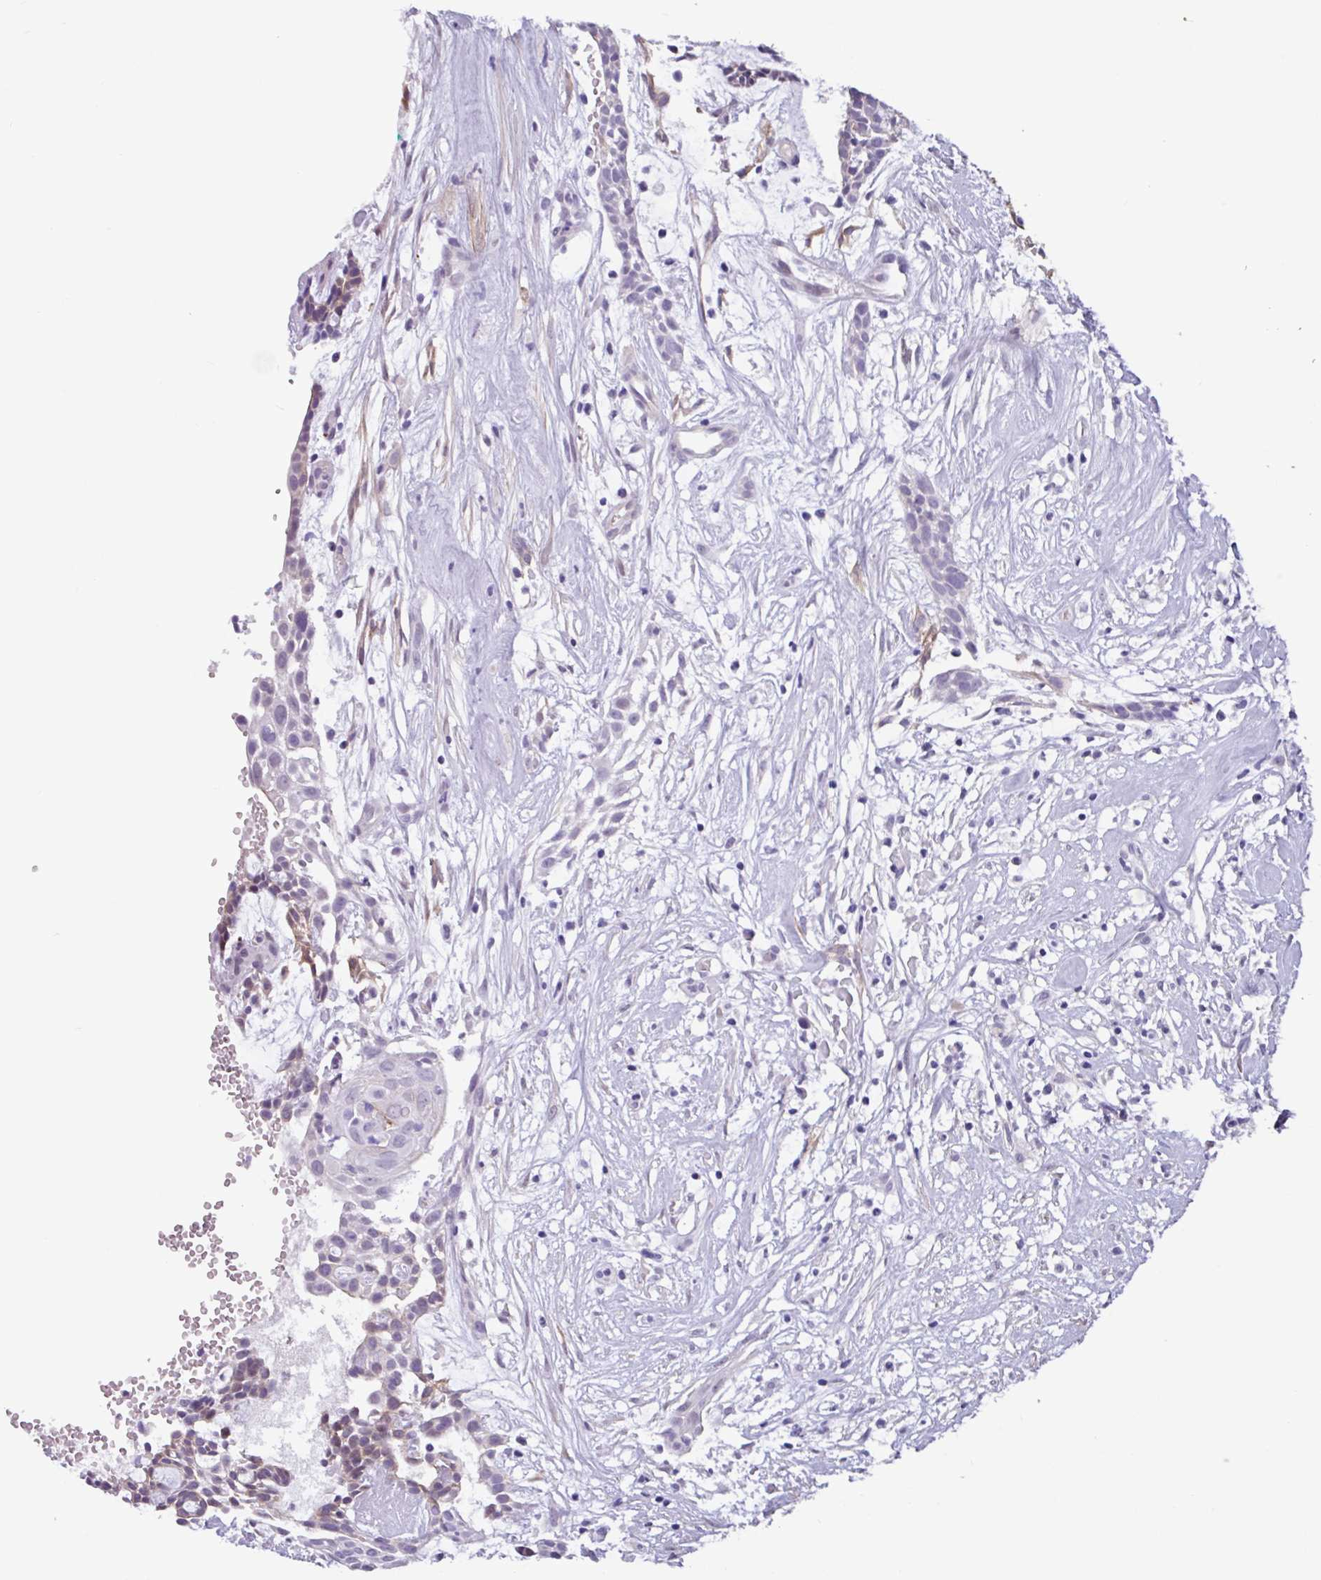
{"staining": {"intensity": "negative", "quantity": "none", "location": "none"}, "tissue": "head and neck cancer", "cell_type": "Tumor cells", "image_type": "cancer", "snomed": [{"axis": "morphology", "description": "Adenocarcinoma, NOS"}, {"axis": "topography", "description": "Subcutis"}, {"axis": "topography", "description": "Head-Neck"}], "caption": "An immunohistochemistry (IHC) histopathology image of adenocarcinoma (head and neck) is shown. There is no staining in tumor cells of adenocarcinoma (head and neck).", "gene": "OTX1", "patient": {"sex": "female", "age": 73}}